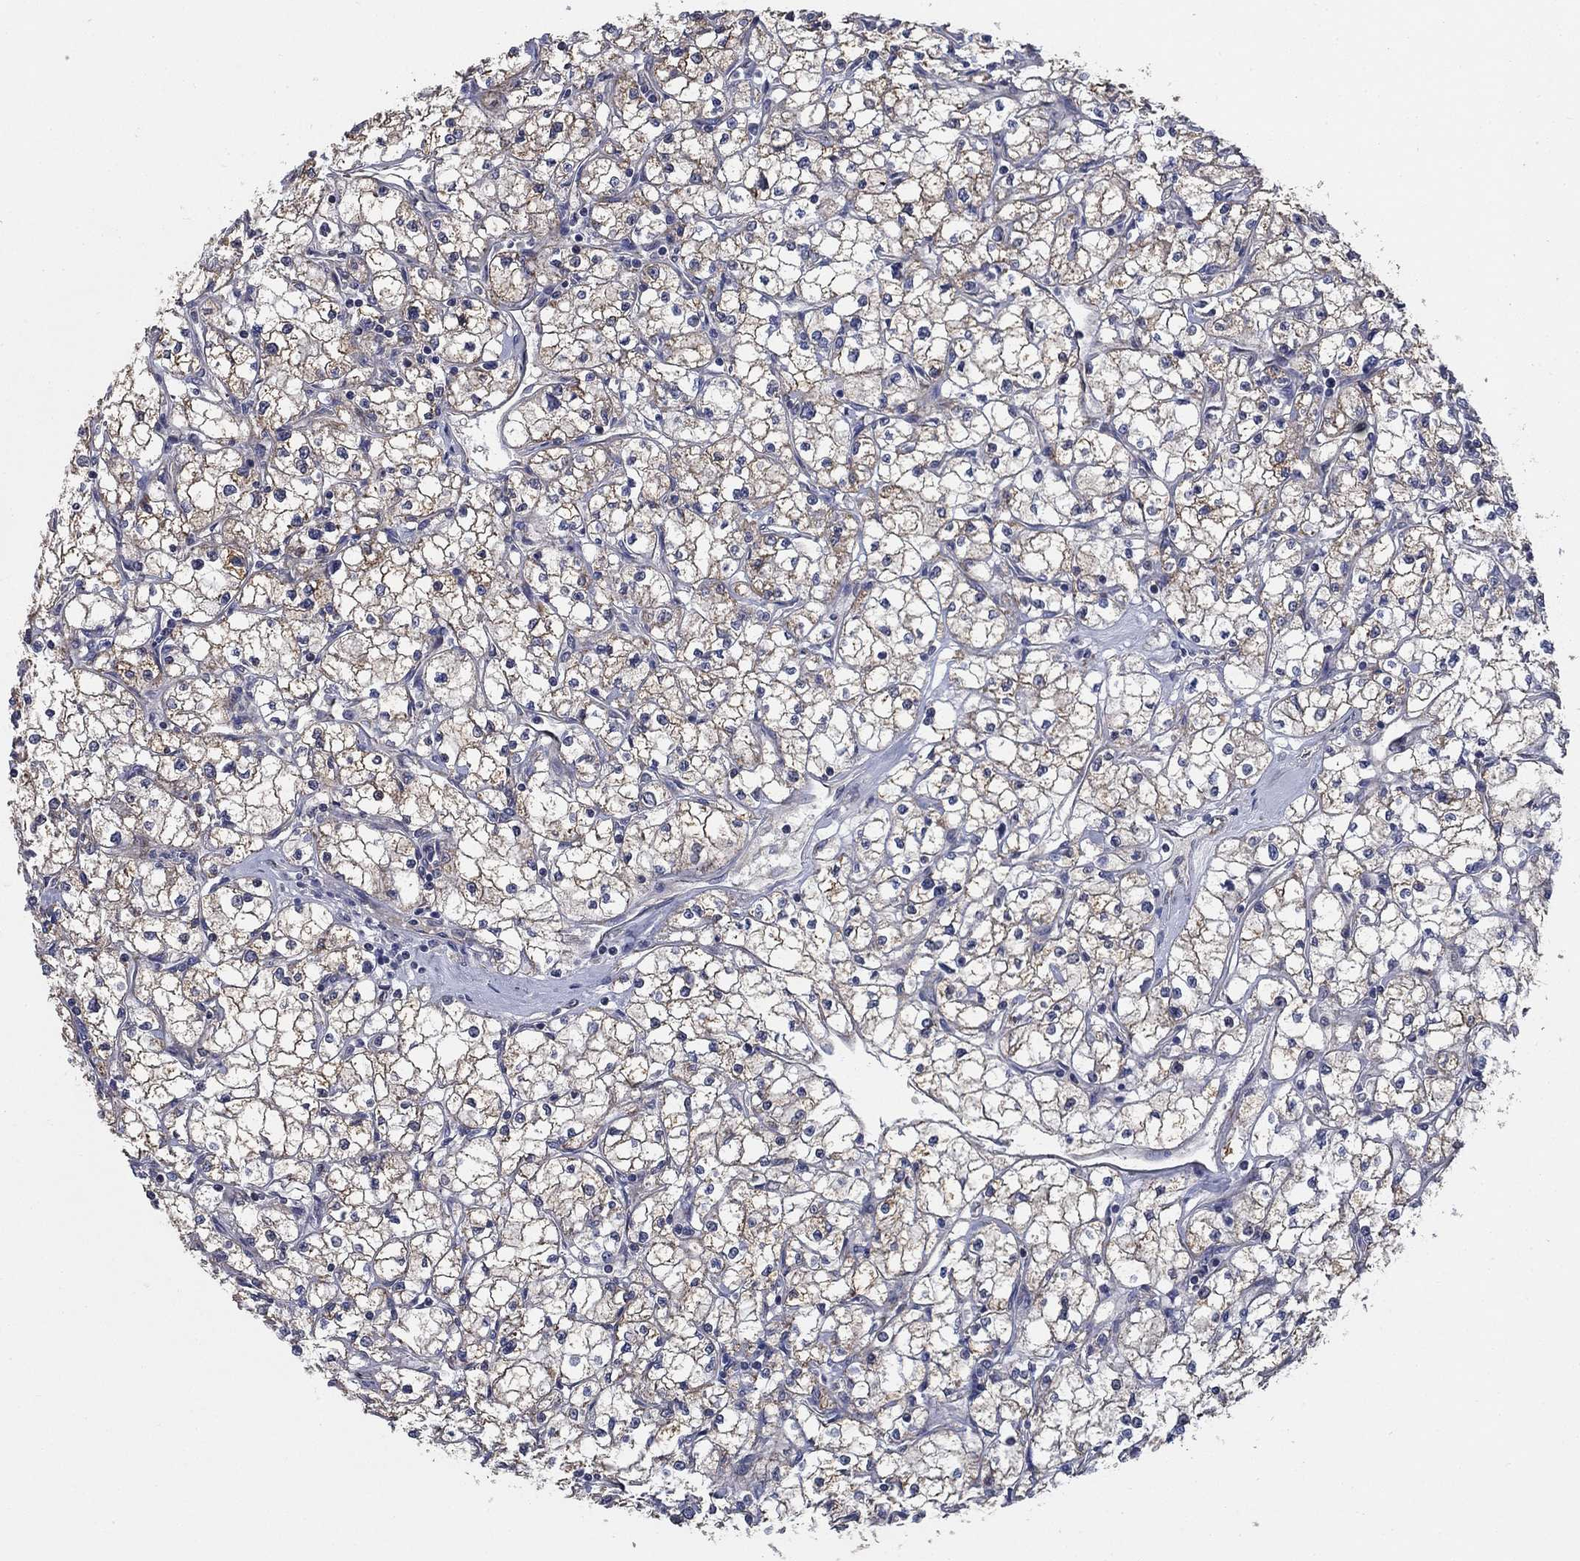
{"staining": {"intensity": "moderate", "quantity": "<25%", "location": "cytoplasmic/membranous"}, "tissue": "renal cancer", "cell_type": "Tumor cells", "image_type": "cancer", "snomed": [{"axis": "morphology", "description": "Adenocarcinoma, NOS"}, {"axis": "topography", "description": "Kidney"}], "caption": "Adenocarcinoma (renal) stained with a protein marker exhibits moderate staining in tumor cells.", "gene": "NME7", "patient": {"sex": "male", "age": 67}}